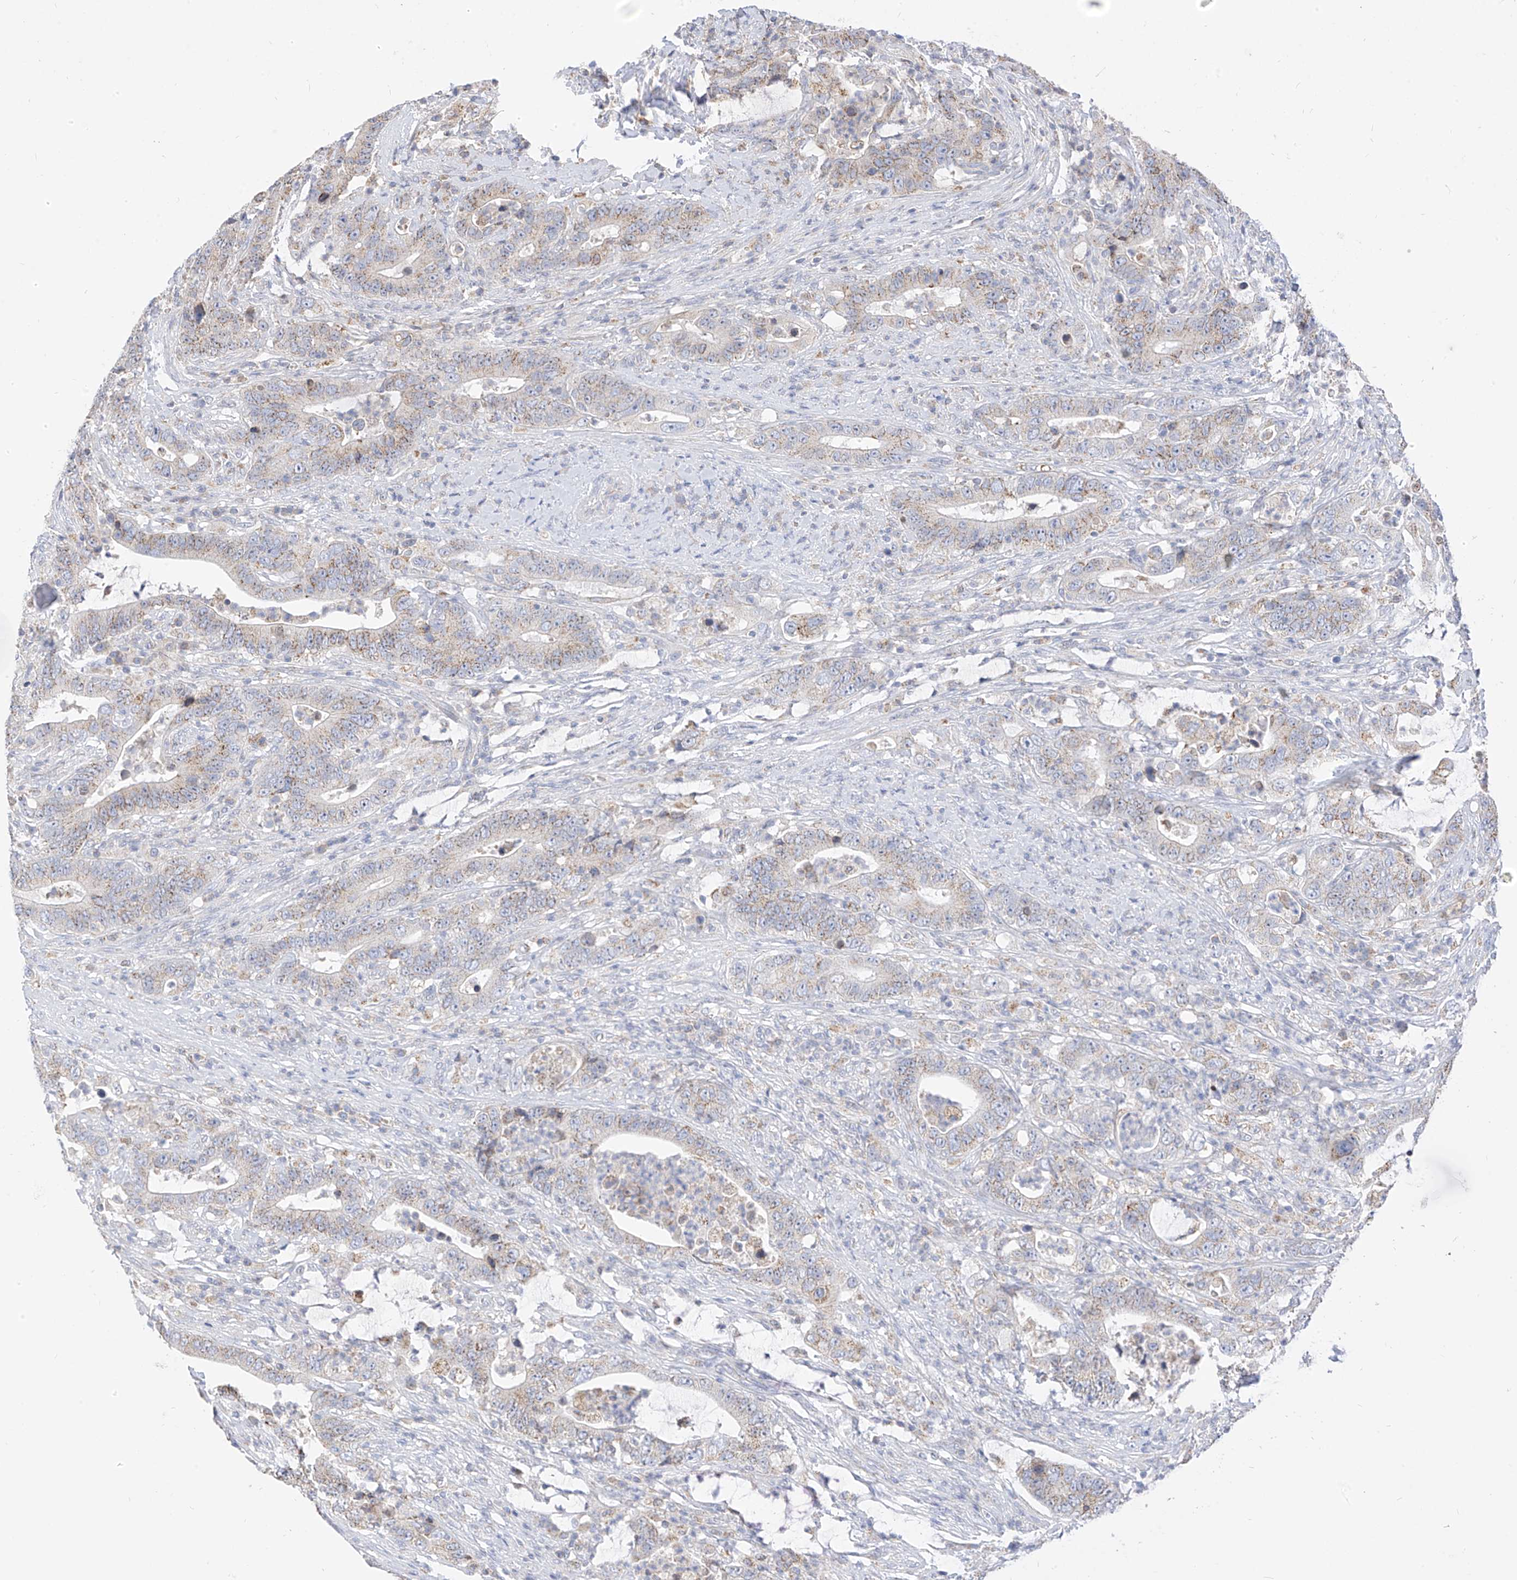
{"staining": {"intensity": "weak", "quantity": "25%-75%", "location": "cytoplasmic/membranous"}, "tissue": "colorectal cancer", "cell_type": "Tumor cells", "image_type": "cancer", "snomed": [{"axis": "morphology", "description": "Adenocarcinoma, NOS"}, {"axis": "topography", "description": "Colon"}], "caption": "Immunohistochemistry micrograph of neoplastic tissue: colorectal adenocarcinoma stained using IHC displays low levels of weak protein expression localized specifically in the cytoplasmic/membranous of tumor cells, appearing as a cytoplasmic/membranous brown color.", "gene": "RASA2", "patient": {"sex": "female", "age": 75}}